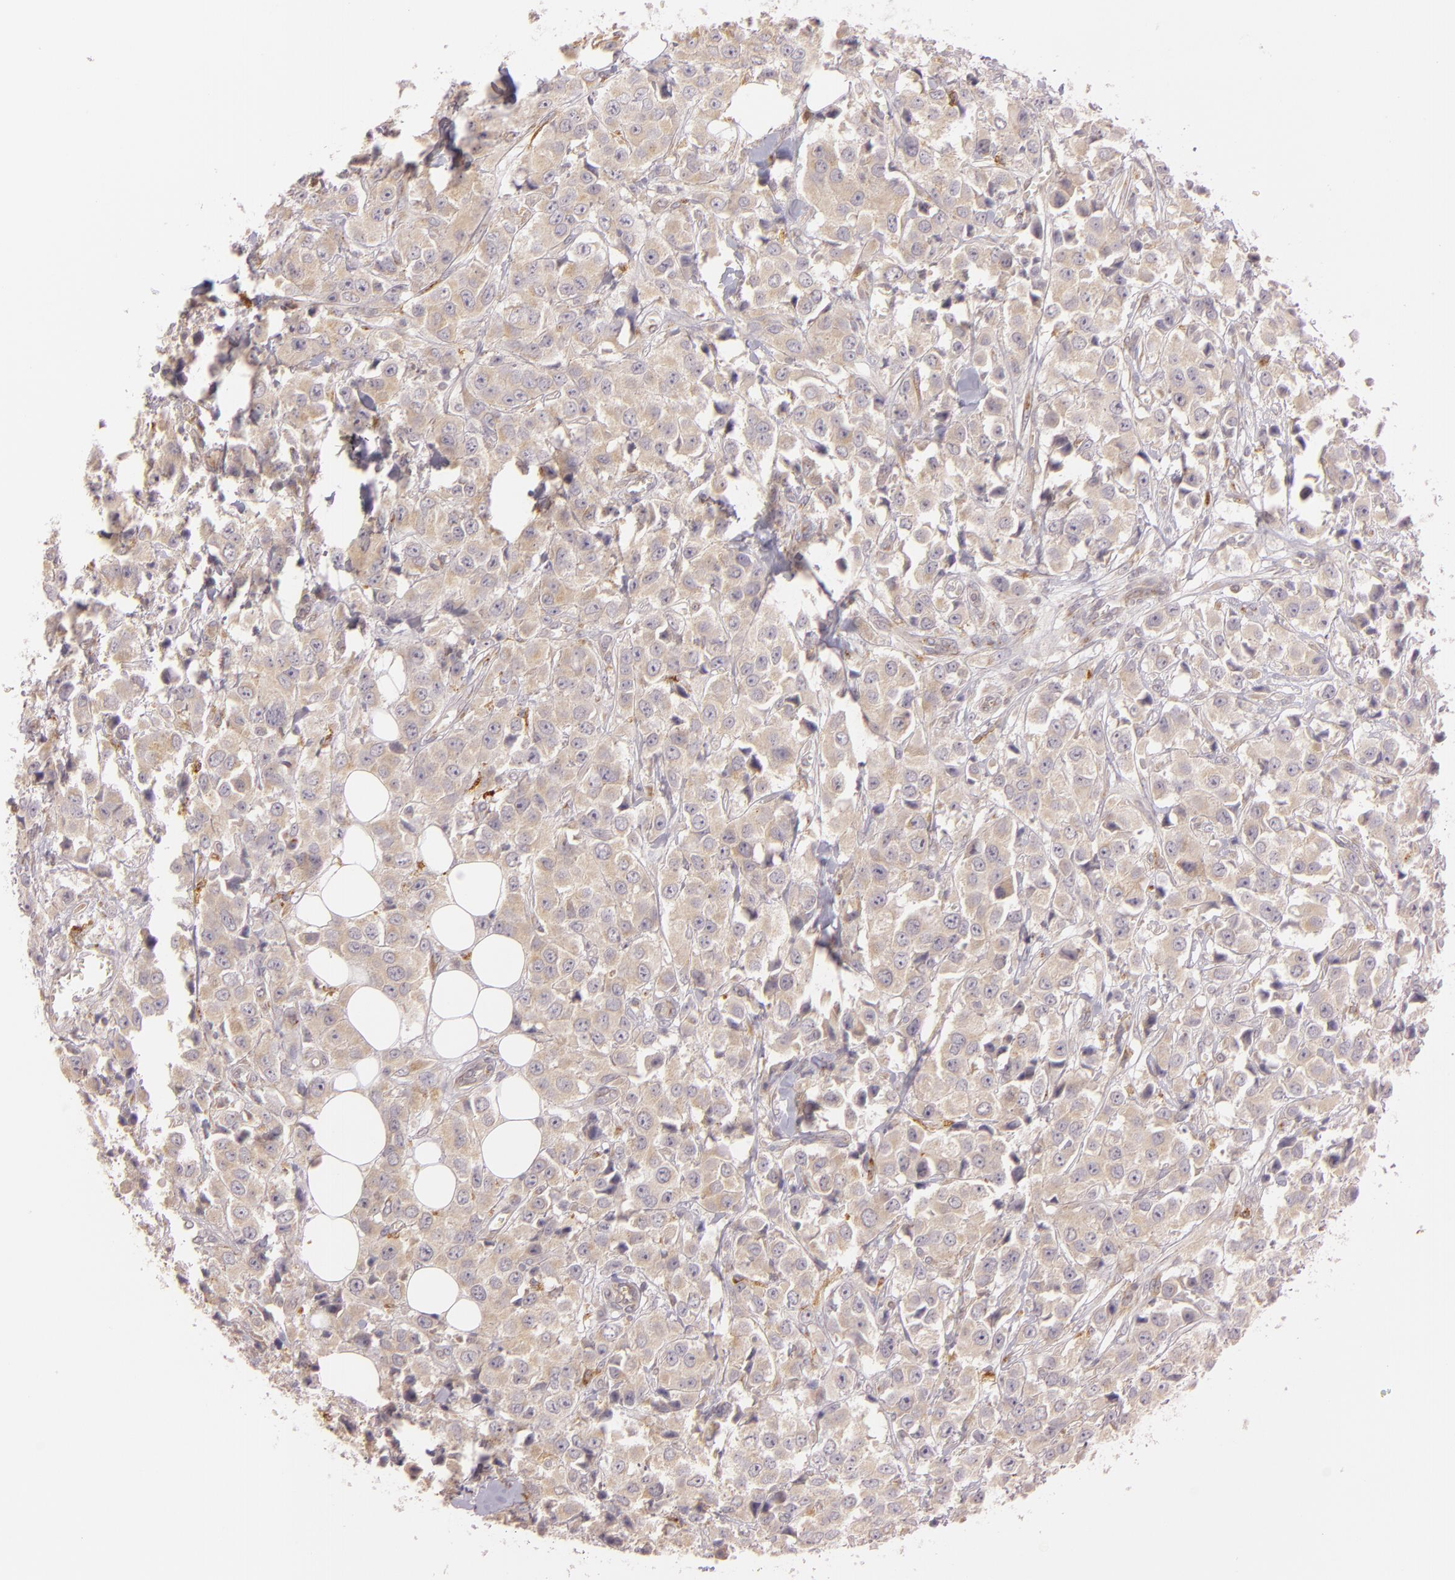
{"staining": {"intensity": "moderate", "quantity": ">75%", "location": "cytoplasmic/membranous"}, "tissue": "breast cancer", "cell_type": "Tumor cells", "image_type": "cancer", "snomed": [{"axis": "morphology", "description": "Duct carcinoma"}, {"axis": "topography", "description": "Breast"}], "caption": "The photomicrograph reveals a brown stain indicating the presence of a protein in the cytoplasmic/membranous of tumor cells in breast cancer. Using DAB (3,3'-diaminobenzidine) (brown) and hematoxylin (blue) stains, captured at high magnification using brightfield microscopy.", "gene": "LGMN", "patient": {"sex": "female", "age": 58}}